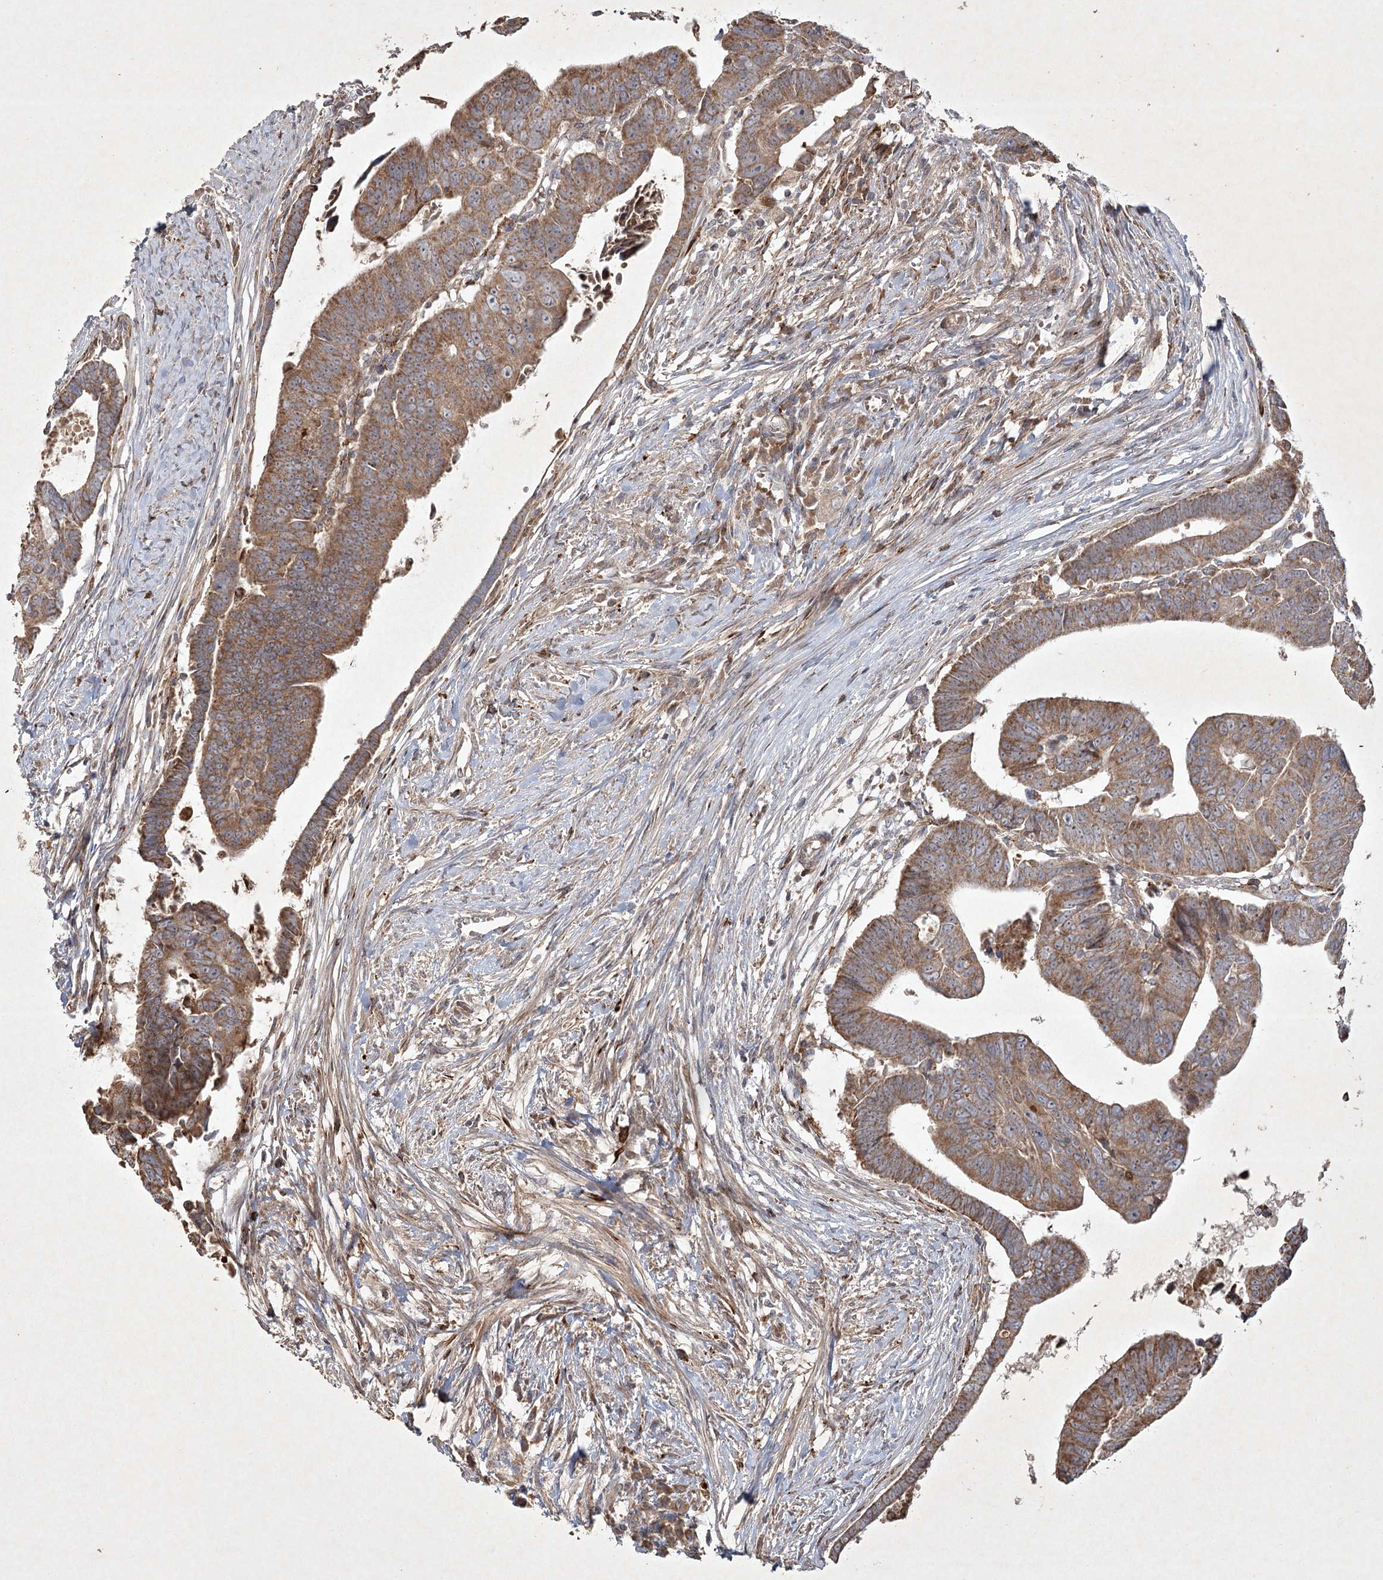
{"staining": {"intensity": "moderate", "quantity": ">75%", "location": "cytoplasmic/membranous"}, "tissue": "colorectal cancer", "cell_type": "Tumor cells", "image_type": "cancer", "snomed": [{"axis": "morphology", "description": "Adenocarcinoma, NOS"}, {"axis": "topography", "description": "Rectum"}], "caption": "This is a histology image of IHC staining of colorectal cancer, which shows moderate expression in the cytoplasmic/membranous of tumor cells.", "gene": "KBTBD4", "patient": {"sex": "female", "age": 65}}